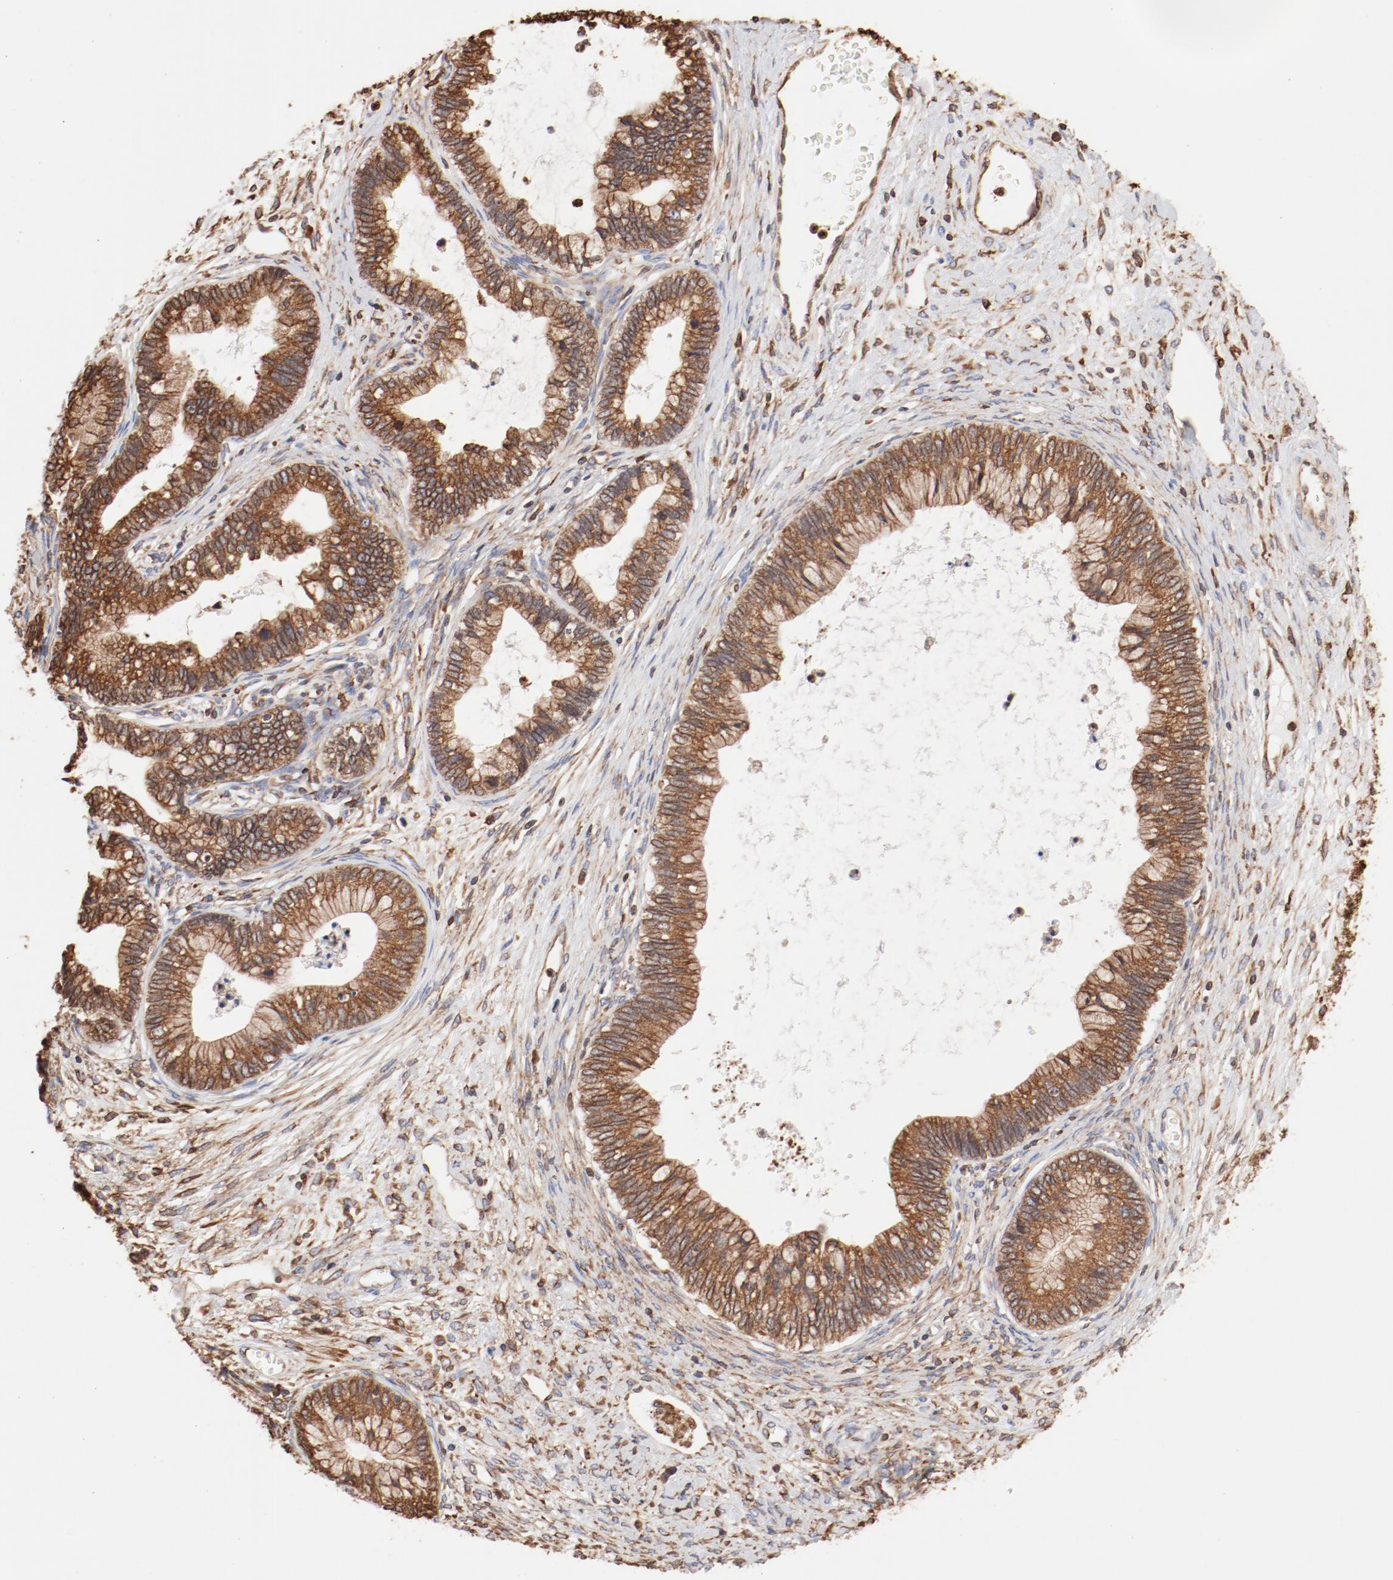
{"staining": {"intensity": "moderate", "quantity": ">75%", "location": "cytoplasmic/membranous"}, "tissue": "cervical cancer", "cell_type": "Tumor cells", "image_type": "cancer", "snomed": [{"axis": "morphology", "description": "Adenocarcinoma, NOS"}, {"axis": "topography", "description": "Cervix"}], "caption": "Immunohistochemistry photomicrograph of human cervical adenocarcinoma stained for a protein (brown), which displays medium levels of moderate cytoplasmic/membranous staining in about >75% of tumor cells.", "gene": "BCAP31", "patient": {"sex": "female", "age": 44}}